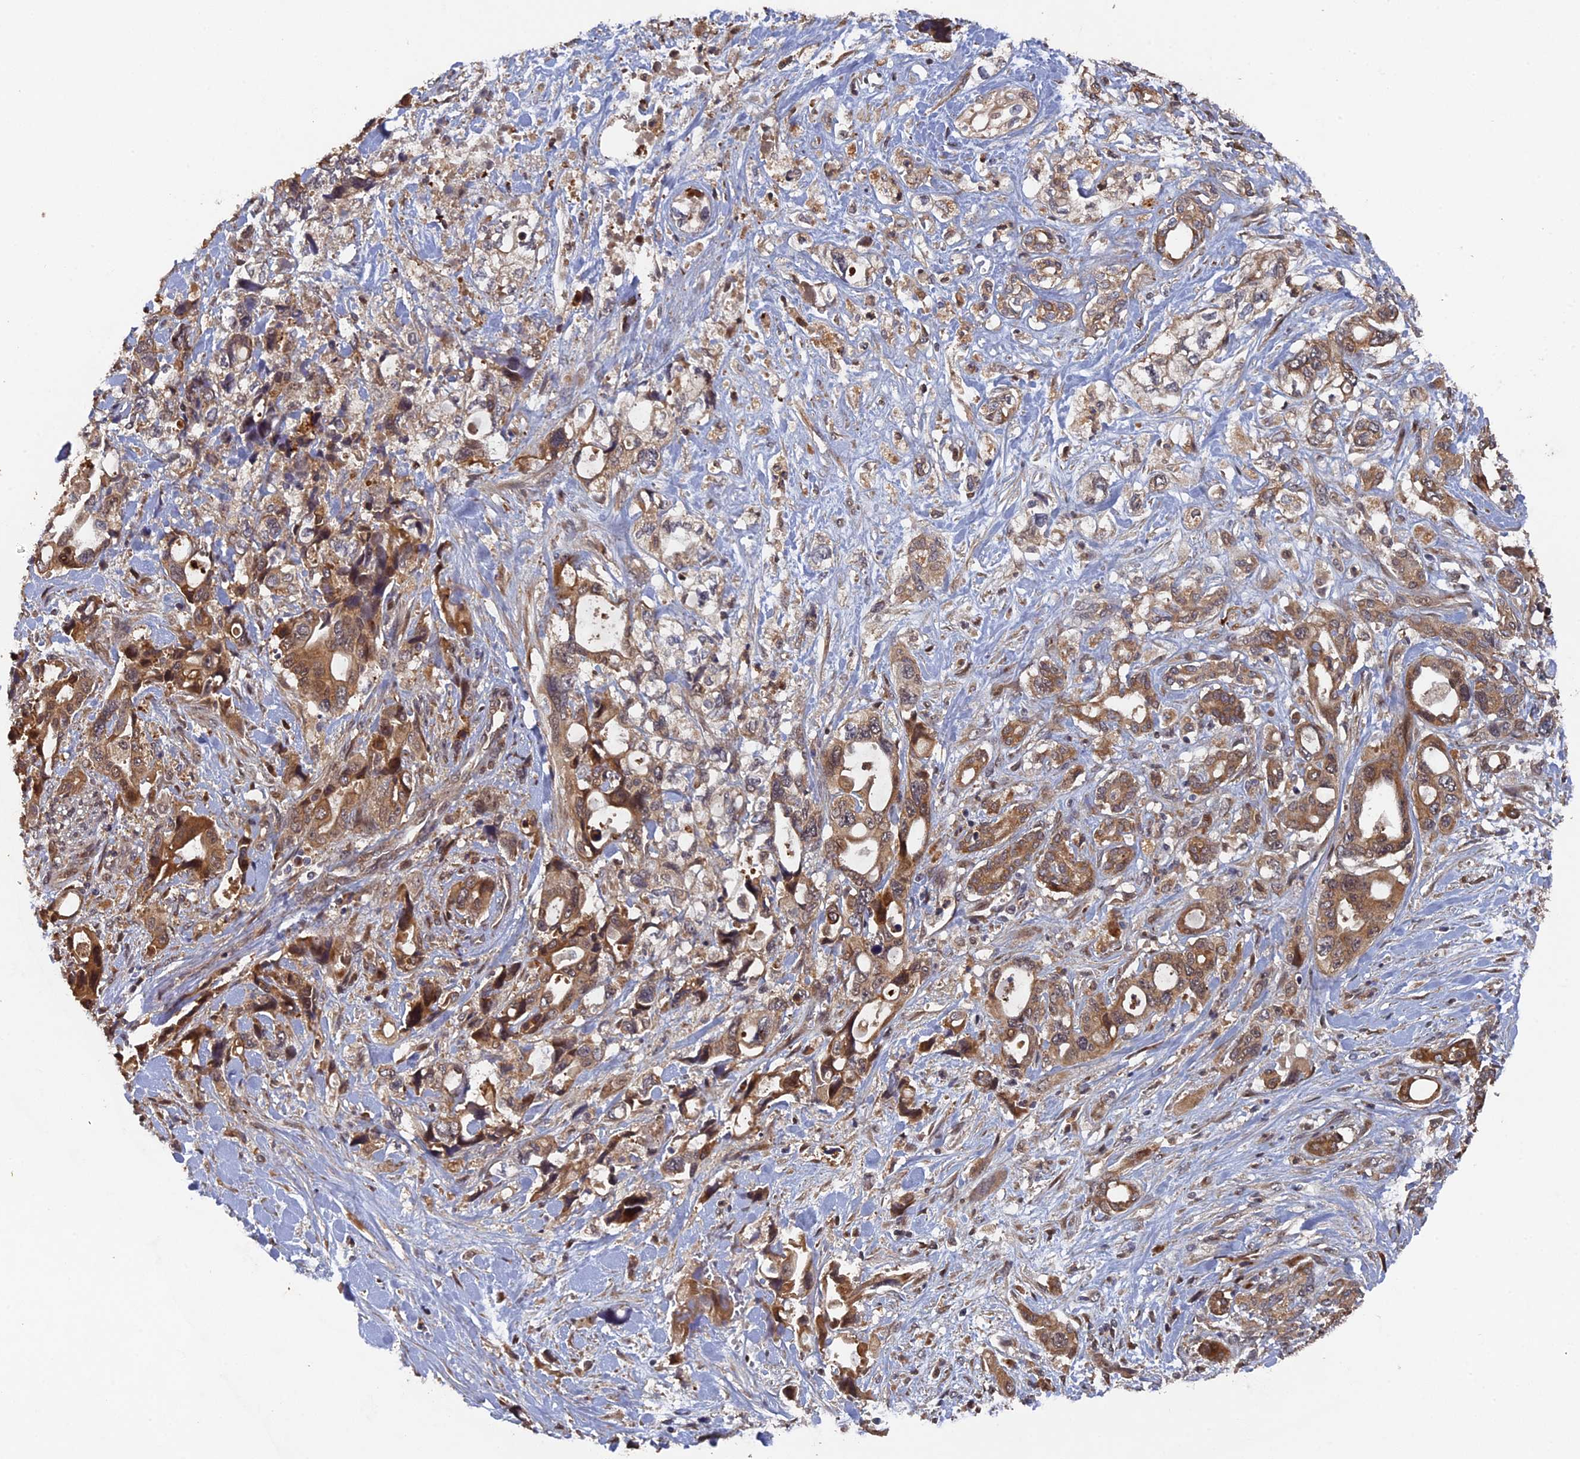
{"staining": {"intensity": "moderate", "quantity": ">75%", "location": "cytoplasmic/membranous,nuclear"}, "tissue": "pancreatic cancer", "cell_type": "Tumor cells", "image_type": "cancer", "snomed": [{"axis": "morphology", "description": "Adenocarcinoma, NOS"}, {"axis": "topography", "description": "Pancreas"}], "caption": "About >75% of tumor cells in pancreatic cancer exhibit moderate cytoplasmic/membranous and nuclear protein expression as visualized by brown immunohistochemical staining.", "gene": "VPS37C", "patient": {"sex": "male", "age": 46}}